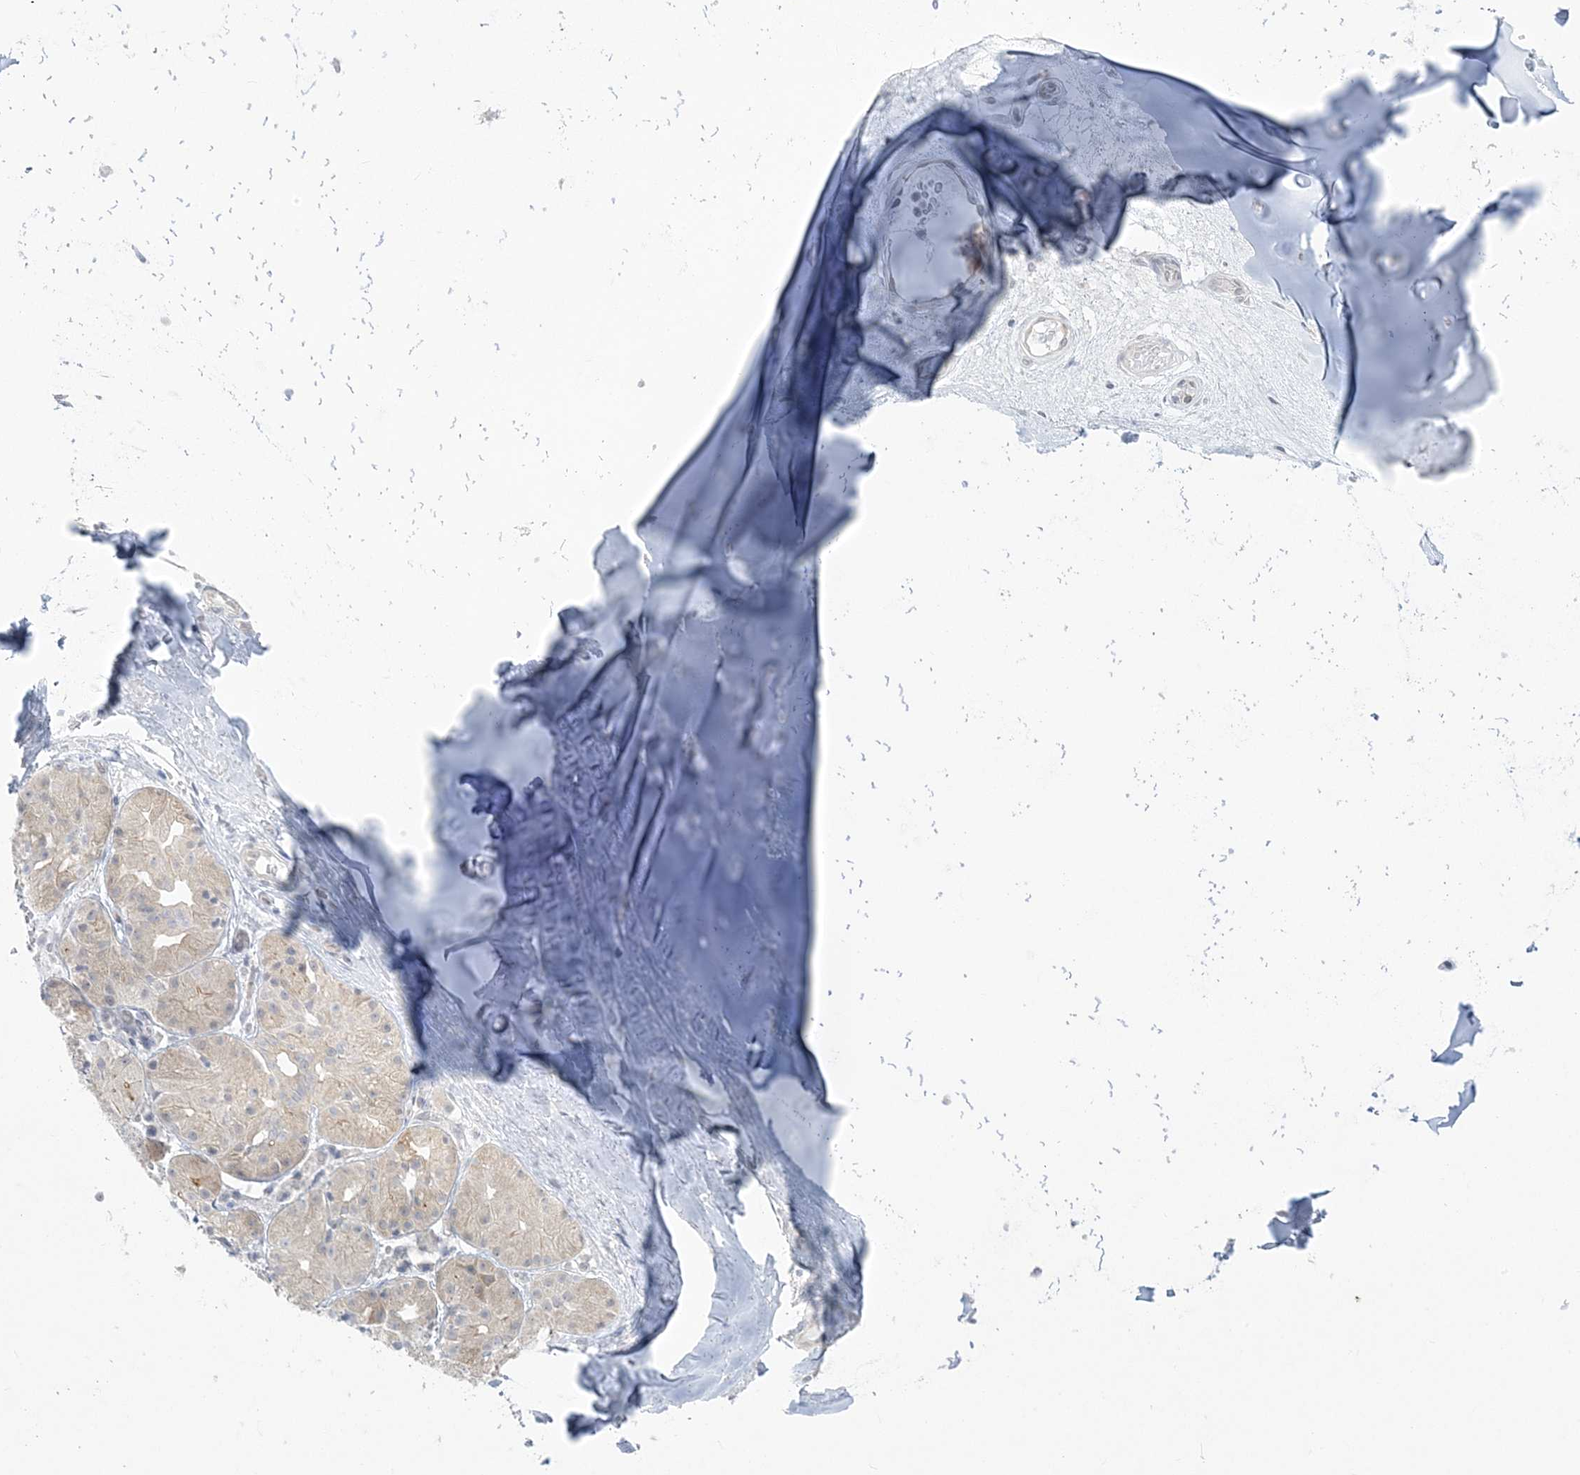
{"staining": {"intensity": "negative", "quantity": "none", "location": "none"}, "tissue": "adipose tissue", "cell_type": "Adipocytes", "image_type": "normal", "snomed": [{"axis": "morphology", "description": "Normal tissue, NOS"}, {"axis": "morphology", "description": "Basal cell carcinoma"}, {"axis": "topography", "description": "Cartilage tissue"}, {"axis": "topography", "description": "Nasopharynx"}, {"axis": "topography", "description": "Oral tissue"}], "caption": "Histopathology image shows no significant protein expression in adipocytes of unremarkable adipose tissue. The staining was performed using DAB (3,3'-diaminobenzidine) to visualize the protein expression in brown, while the nuclei were stained in blue with hematoxylin (Magnification: 20x).", "gene": "ZC3H6", "patient": {"sex": "female", "age": 77}}